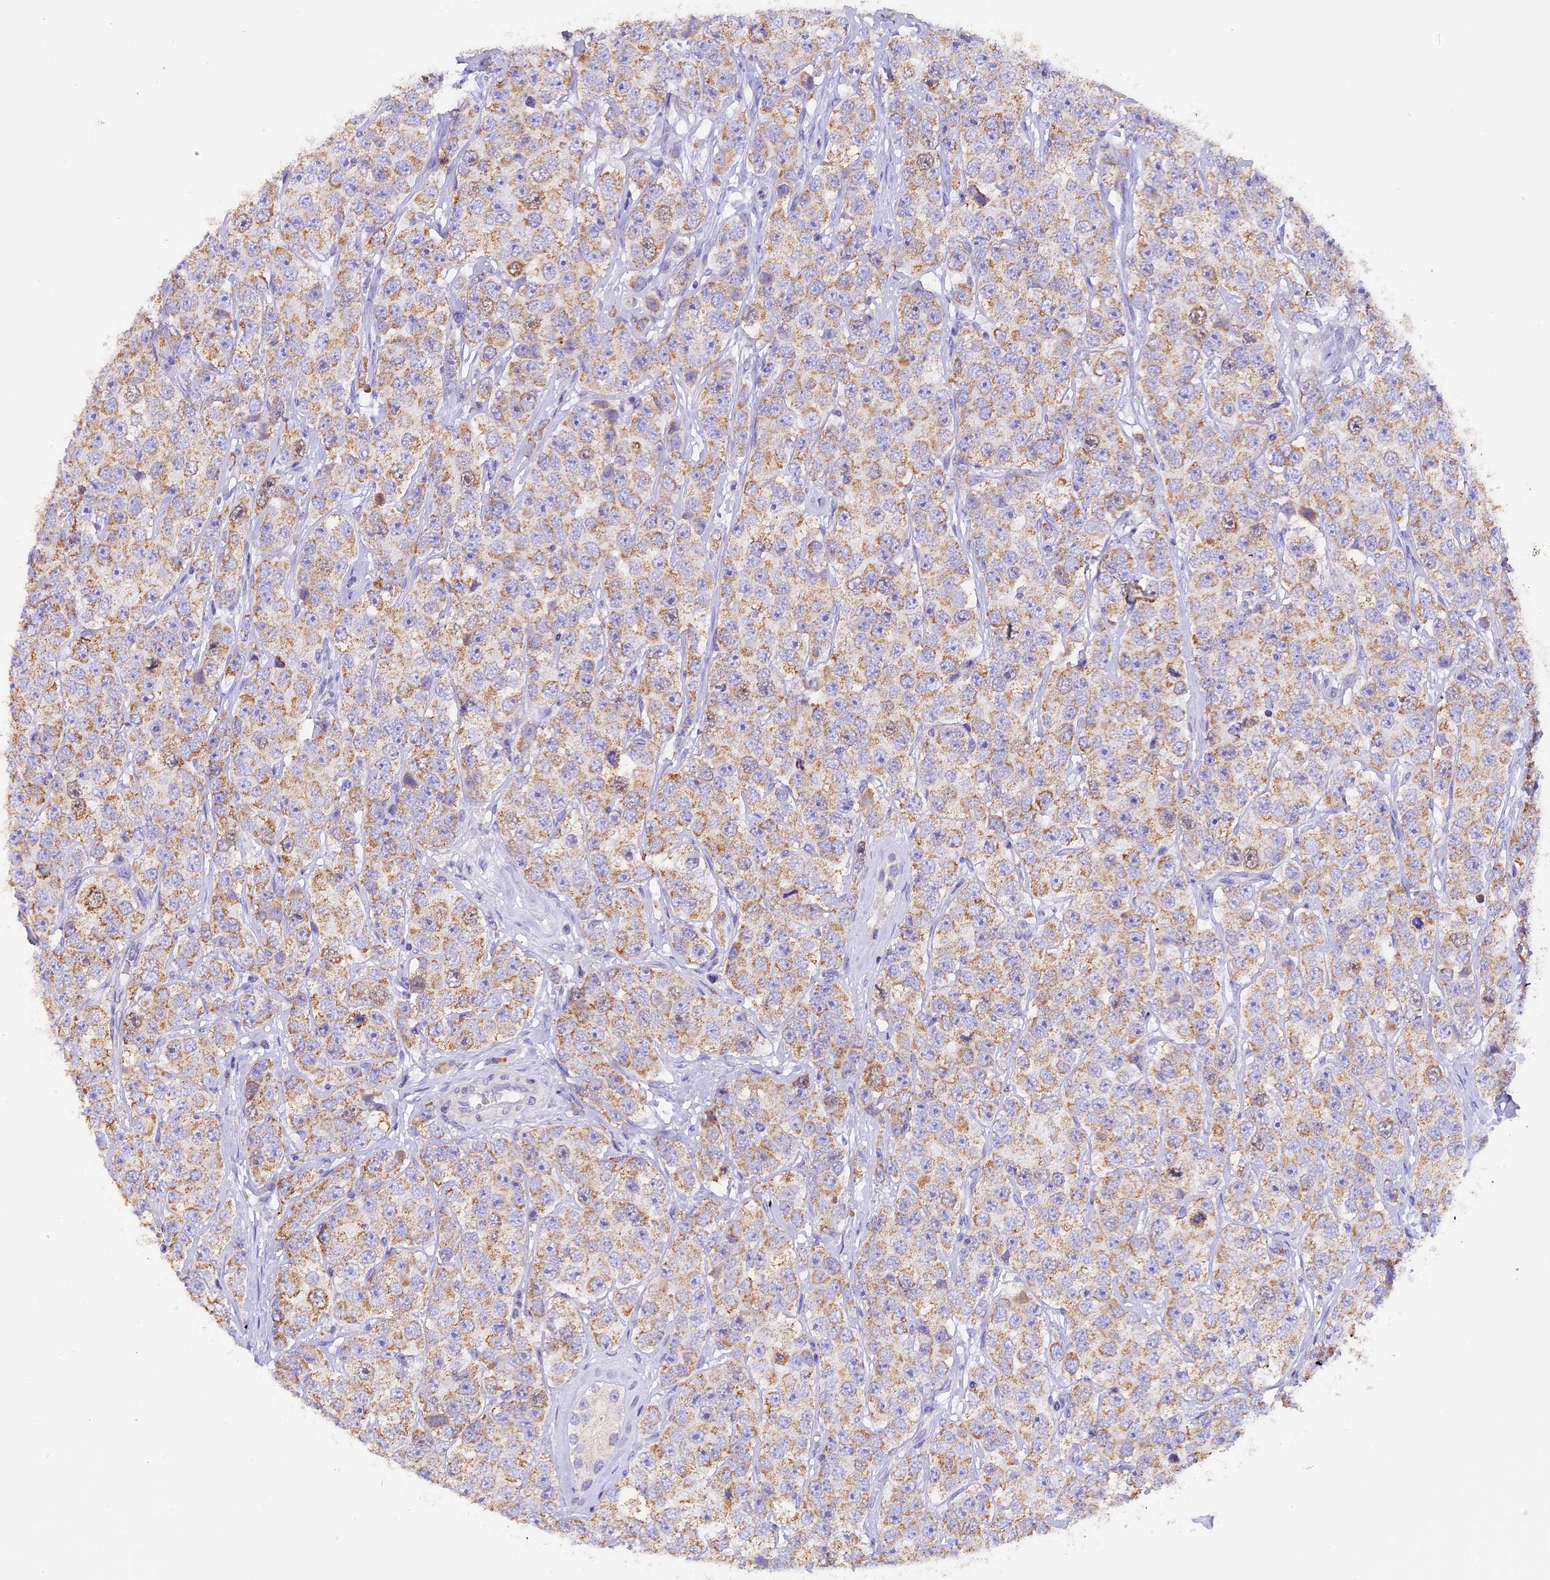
{"staining": {"intensity": "weak", "quantity": ">75%", "location": "cytoplasmic/membranous"}, "tissue": "testis cancer", "cell_type": "Tumor cells", "image_type": "cancer", "snomed": [{"axis": "morphology", "description": "Seminoma, NOS"}, {"axis": "topography", "description": "Testis"}], "caption": "Testis cancer (seminoma) stained for a protein (brown) displays weak cytoplasmic/membranous positive expression in about >75% of tumor cells.", "gene": "PKIA", "patient": {"sex": "male", "age": 28}}